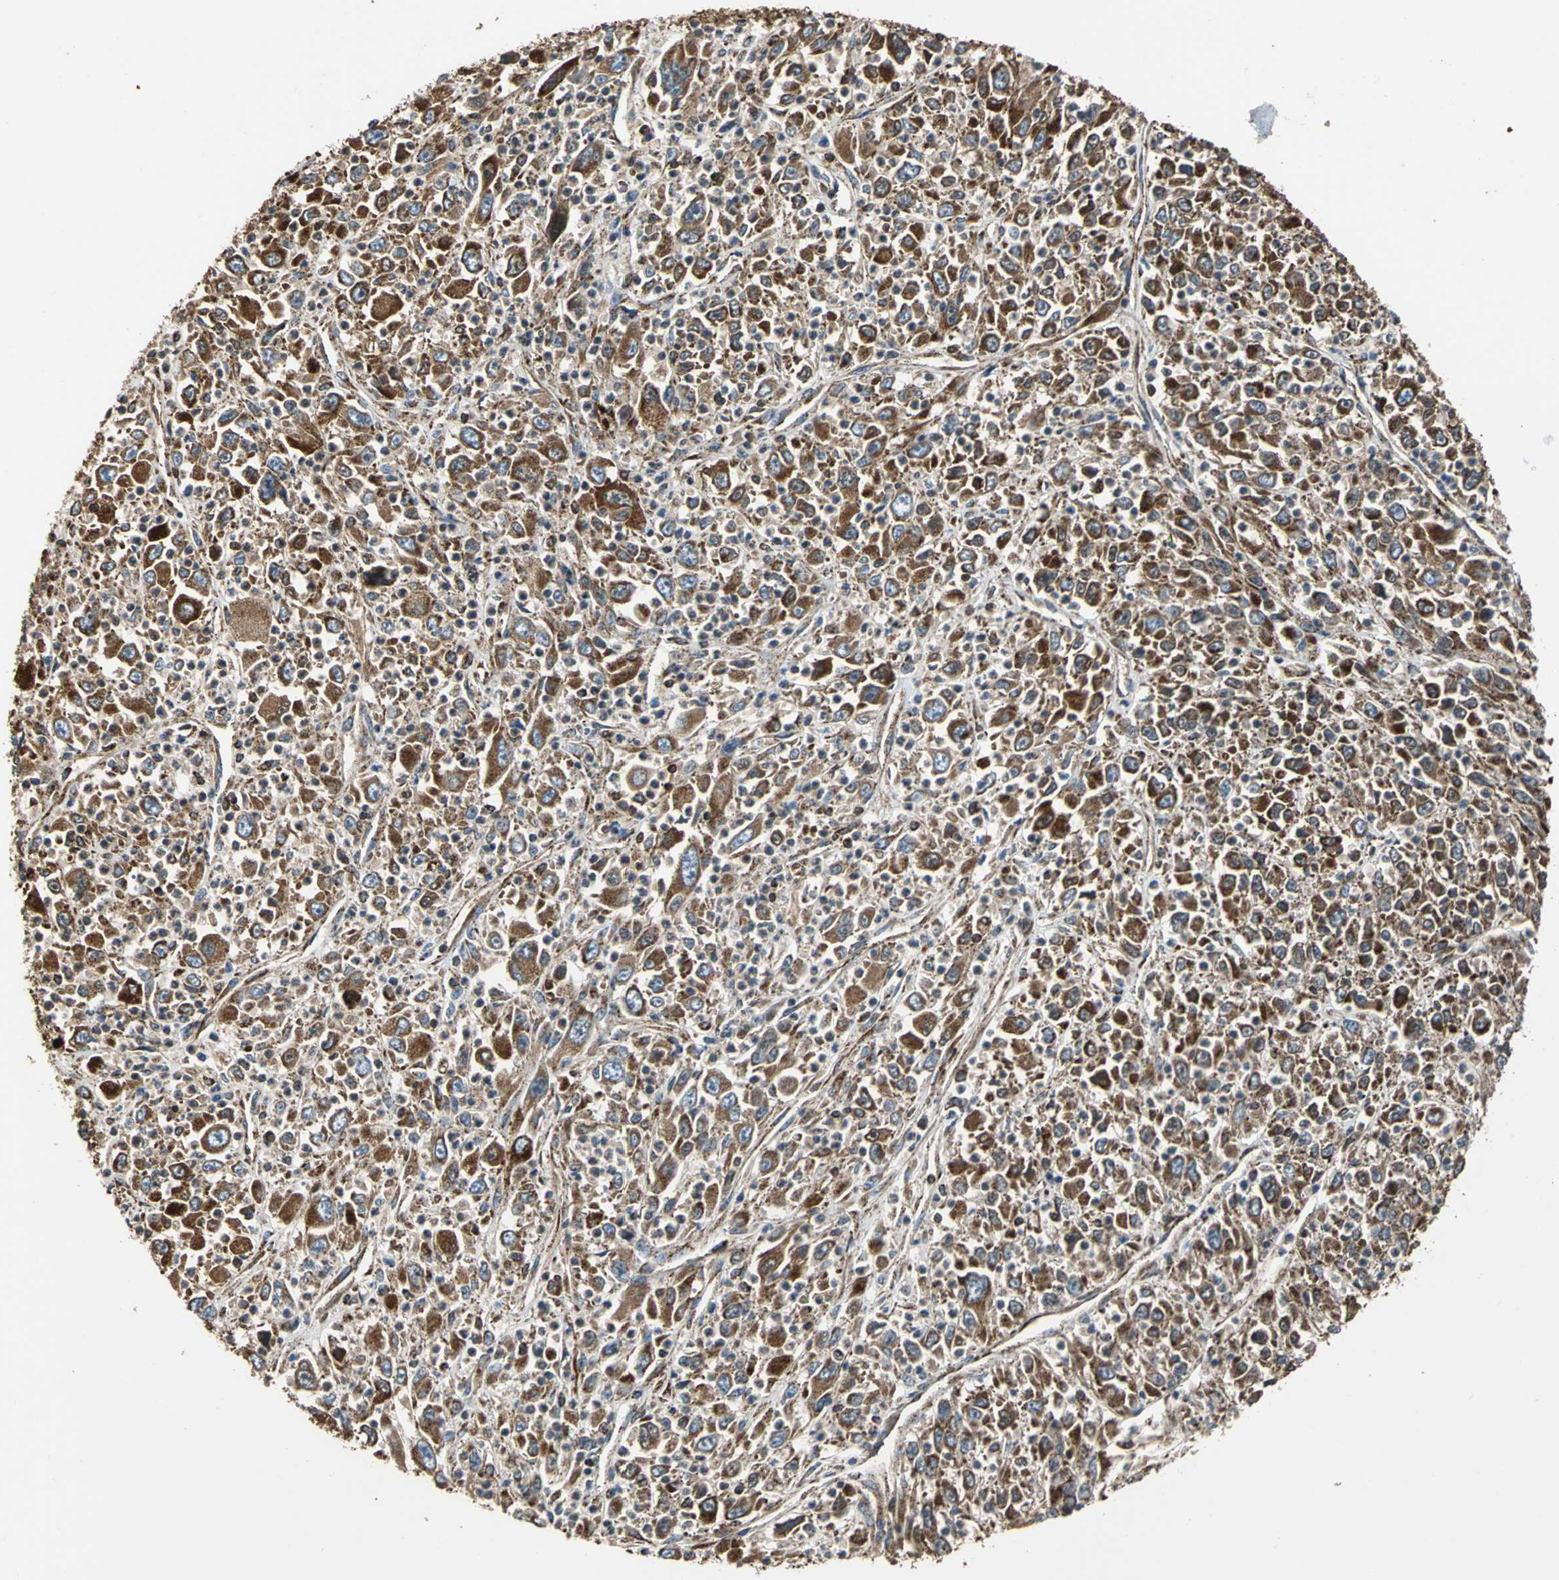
{"staining": {"intensity": "moderate", "quantity": ">75%", "location": "cytoplasmic/membranous"}, "tissue": "melanoma", "cell_type": "Tumor cells", "image_type": "cancer", "snomed": [{"axis": "morphology", "description": "Malignant melanoma, Metastatic site"}, {"axis": "topography", "description": "Skin"}], "caption": "An immunohistochemistry photomicrograph of tumor tissue is shown. Protein staining in brown shows moderate cytoplasmic/membranous positivity in malignant melanoma (metastatic site) within tumor cells. The staining is performed using DAB (3,3'-diaminobenzidine) brown chromogen to label protein expression. The nuclei are counter-stained blue using hematoxylin.", "gene": "ECH1", "patient": {"sex": "female", "age": 56}}